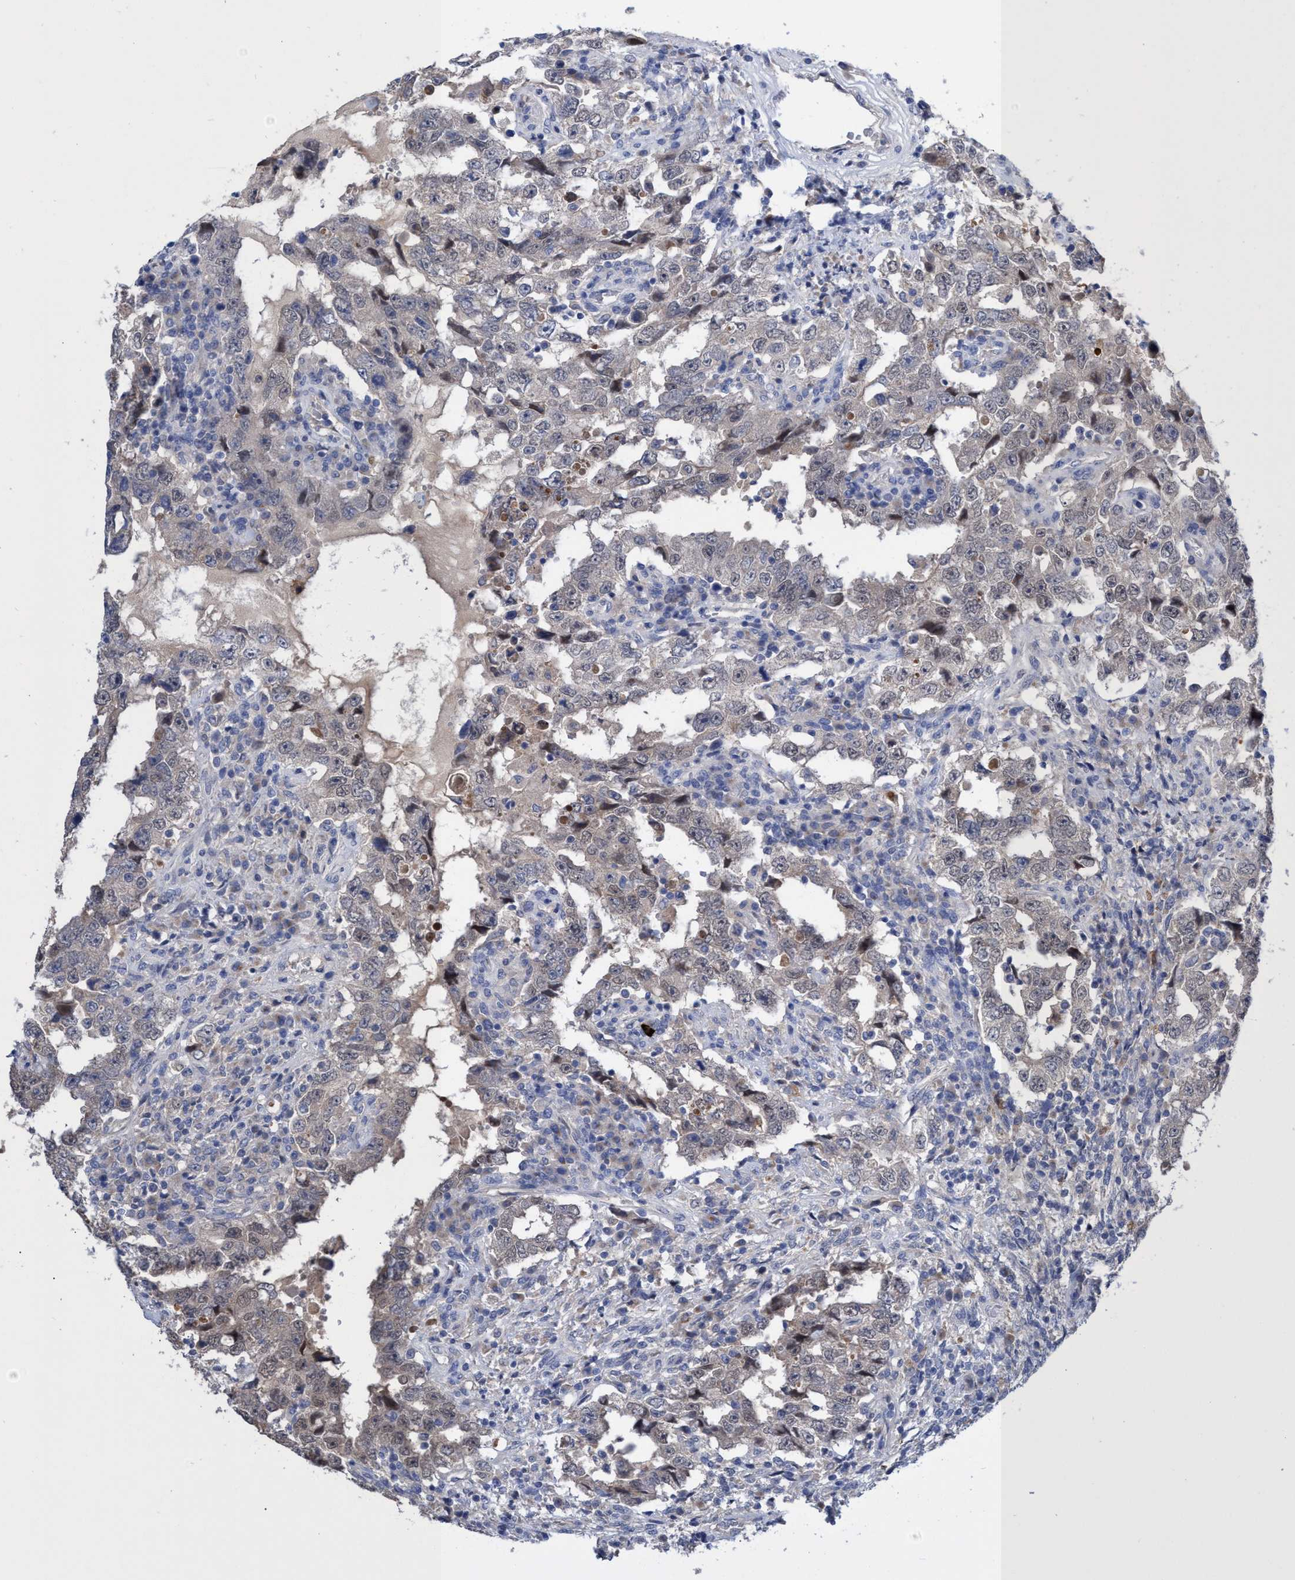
{"staining": {"intensity": "weak", "quantity": "<25%", "location": "cytoplasmic/membranous"}, "tissue": "testis cancer", "cell_type": "Tumor cells", "image_type": "cancer", "snomed": [{"axis": "morphology", "description": "Carcinoma, Embryonal, NOS"}, {"axis": "topography", "description": "Testis"}], "caption": "Embryonal carcinoma (testis) was stained to show a protein in brown. There is no significant positivity in tumor cells.", "gene": "SVEP1", "patient": {"sex": "male", "age": 26}}